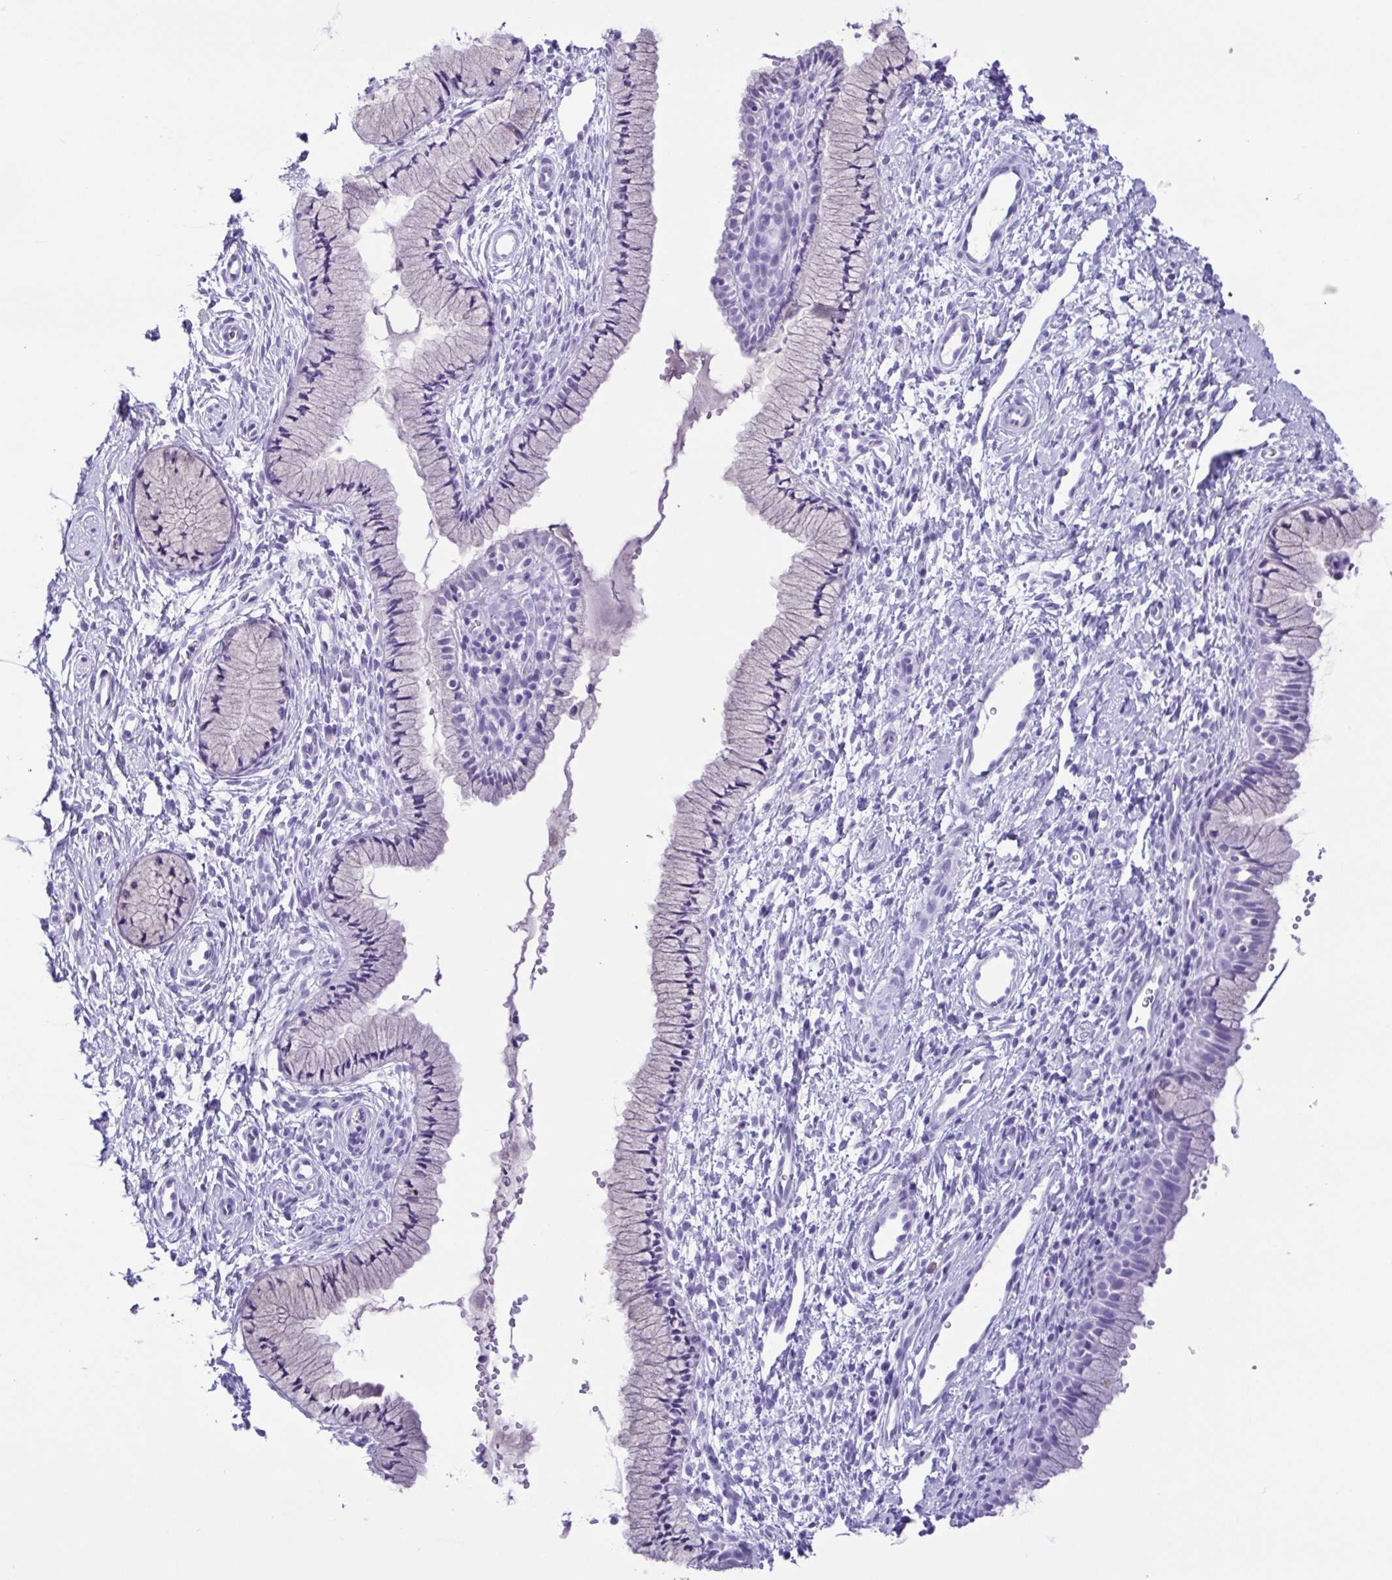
{"staining": {"intensity": "negative", "quantity": "none", "location": "none"}, "tissue": "cervix", "cell_type": "Glandular cells", "image_type": "normal", "snomed": [{"axis": "morphology", "description": "Normal tissue, NOS"}, {"axis": "topography", "description": "Cervix"}], "caption": "Immunohistochemical staining of unremarkable human cervix demonstrates no significant staining in glandular cells.", "gene": "OVGP1", "patient": {"sex": "female", "age": 36}}